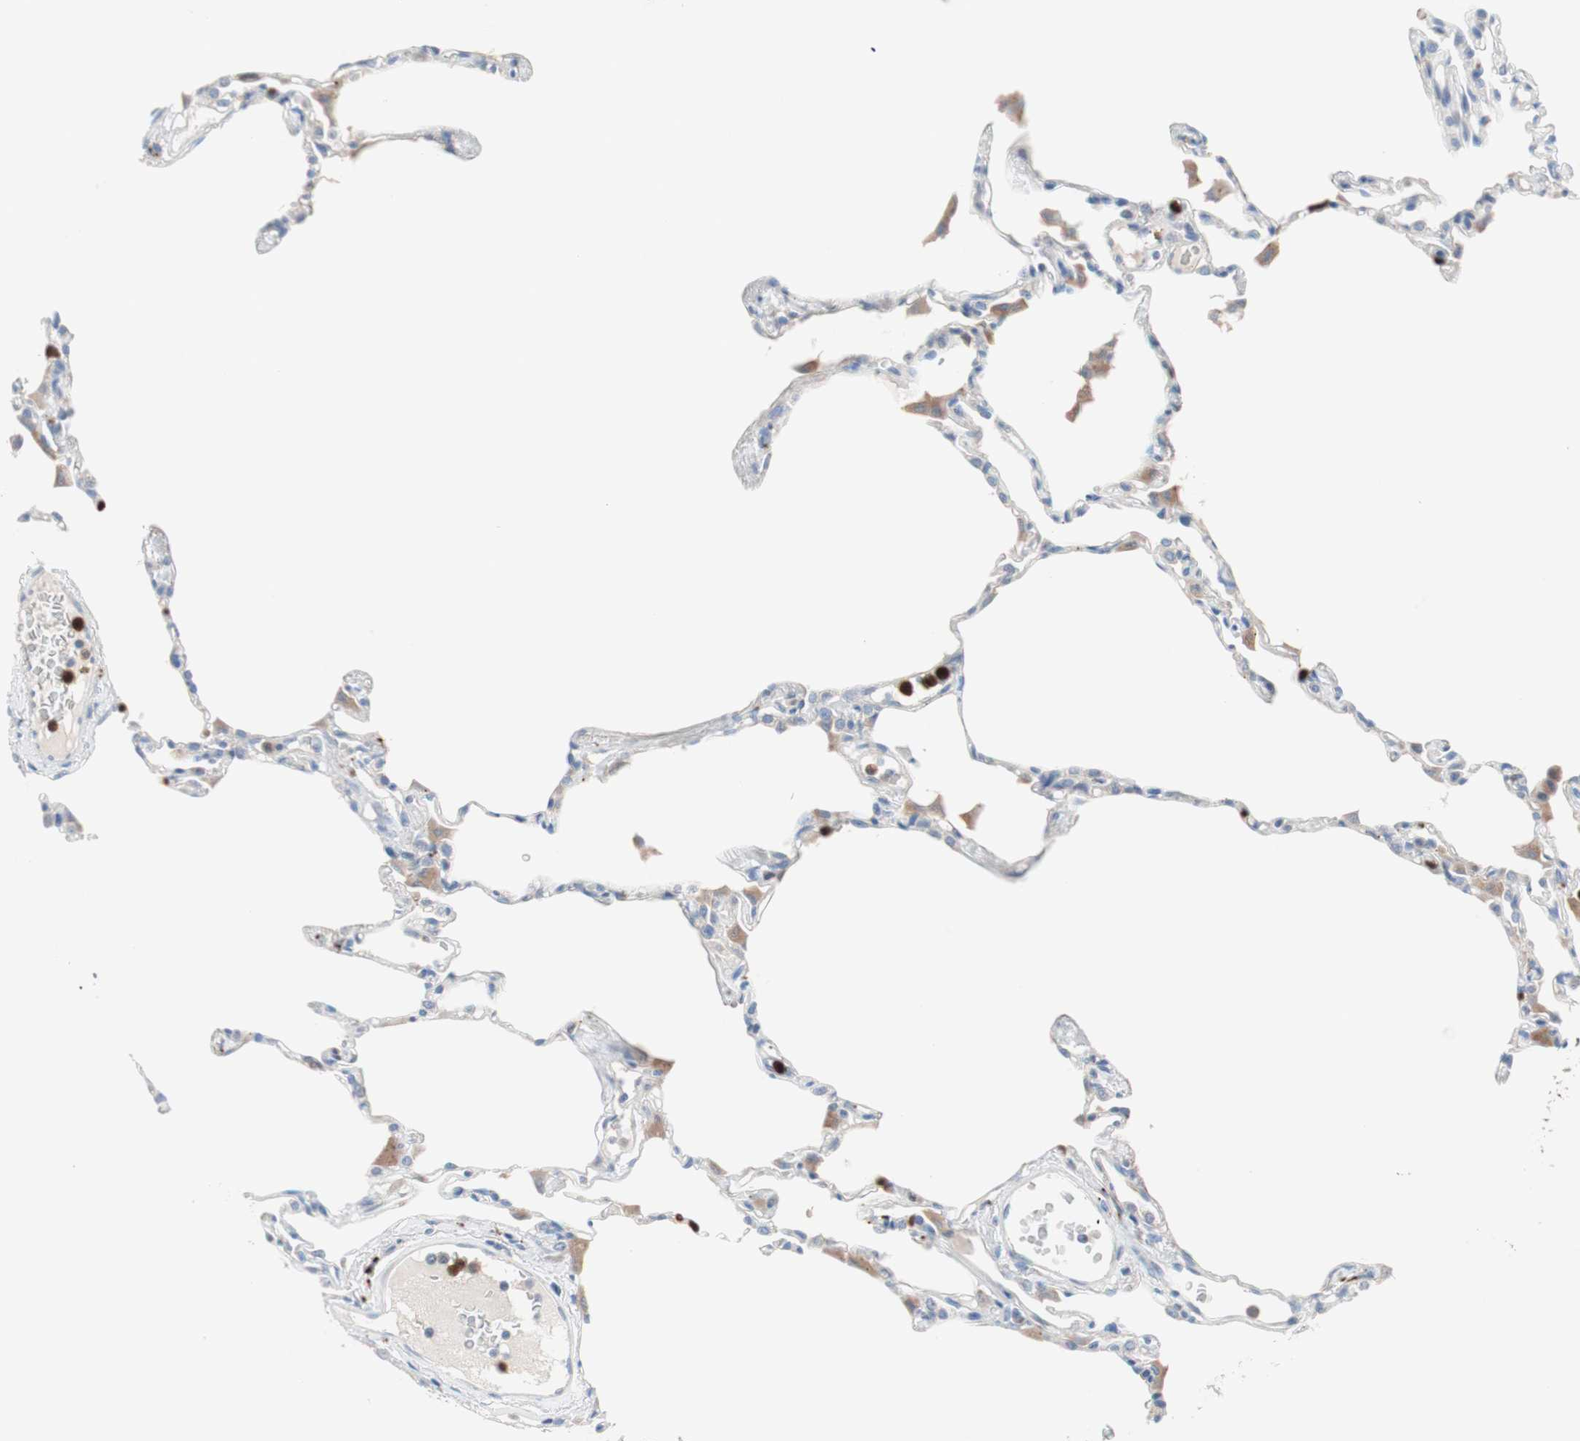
{"staining": {"intensity": "negative", "quantity": "none", "location": "none"}, "tissue": "lung", "cell_type": "Alveolar cells", "image_type": "normal", "snomed": [{"axis": "morphology", "description": "Normal tissue, NOS"}, {"axis": "topography", "description": "Lung"}], "caption": "Micrograph shows no significant protein staining in alveolar cells of unremarkable lung. Brightfield microscopy of immunohistochemistry (IHC) stained with DAB (3,3'-diaminobenzidine) (brown) and hematoxylin (blue), captured at high magnification.", "gene": "CLEC4D", "patient": {"sex": "female", "age": 49}}